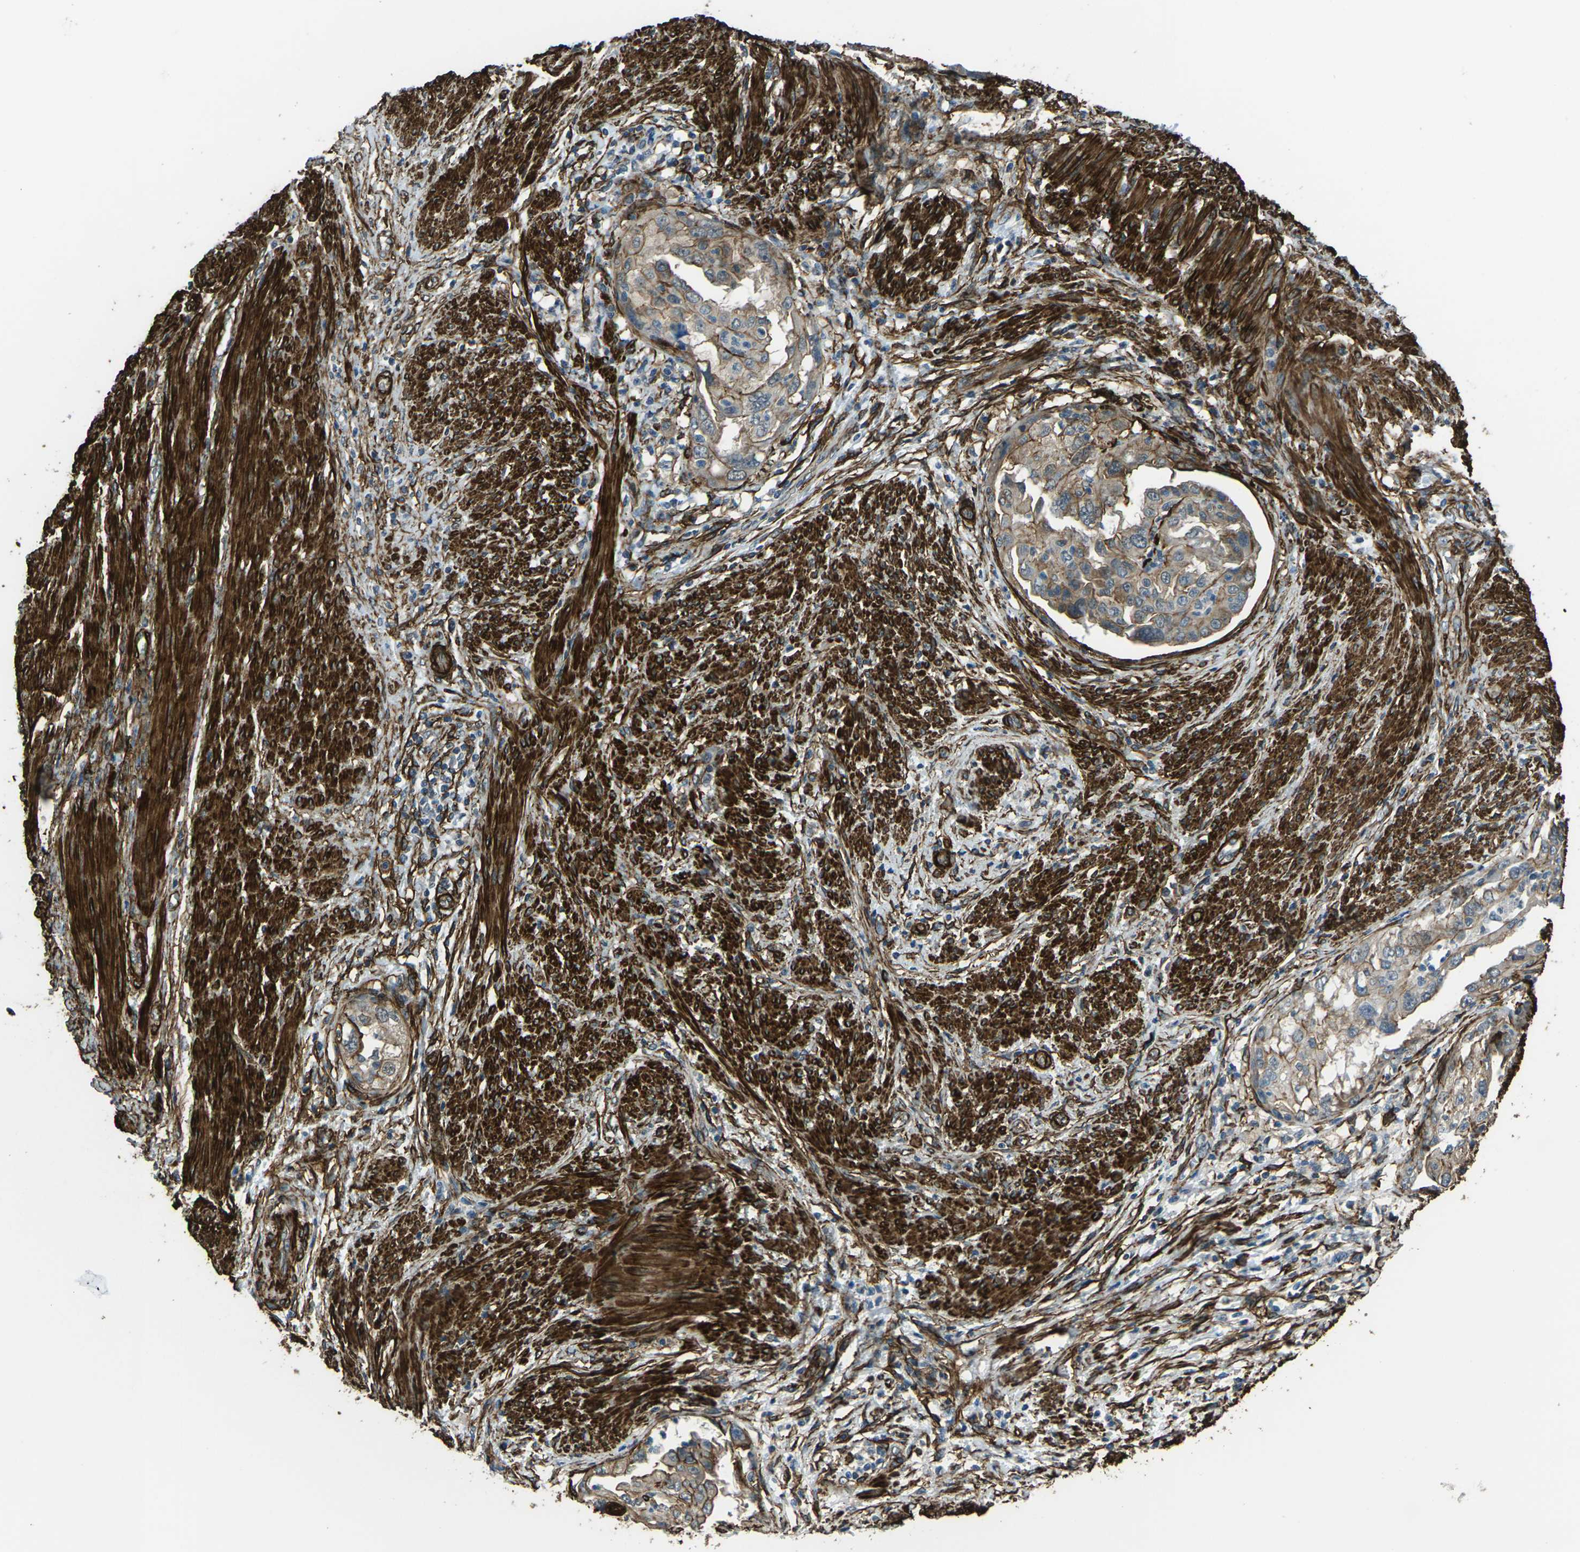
{"staining": {"intensity": "weak", "quantity": ">75%", "location": "cytoplasmic/membranous"}, "tissue": "endometrial cancer", "cell_type": "Tumor cells", "image_type": "cancer", "snomed": [{"axis": "morphology", "description": "Adenocarcinoma, NOS"}, {"axis": "topography", "description": "Endometrium"}], "caption": "Immunohistochemistry histopathology image of neoplastic tissue: human endometrial adenocarcinoma stained using immunohistochemistry (IHC) shows low levels of weak protein expression localized specifically in the cytoplasmic/membranous of tumor cells, appearing as a cytoplasmic/membranous brown color.", "gene": "GRAMD1C", "patient": {"sex": "female", "age": 85}}